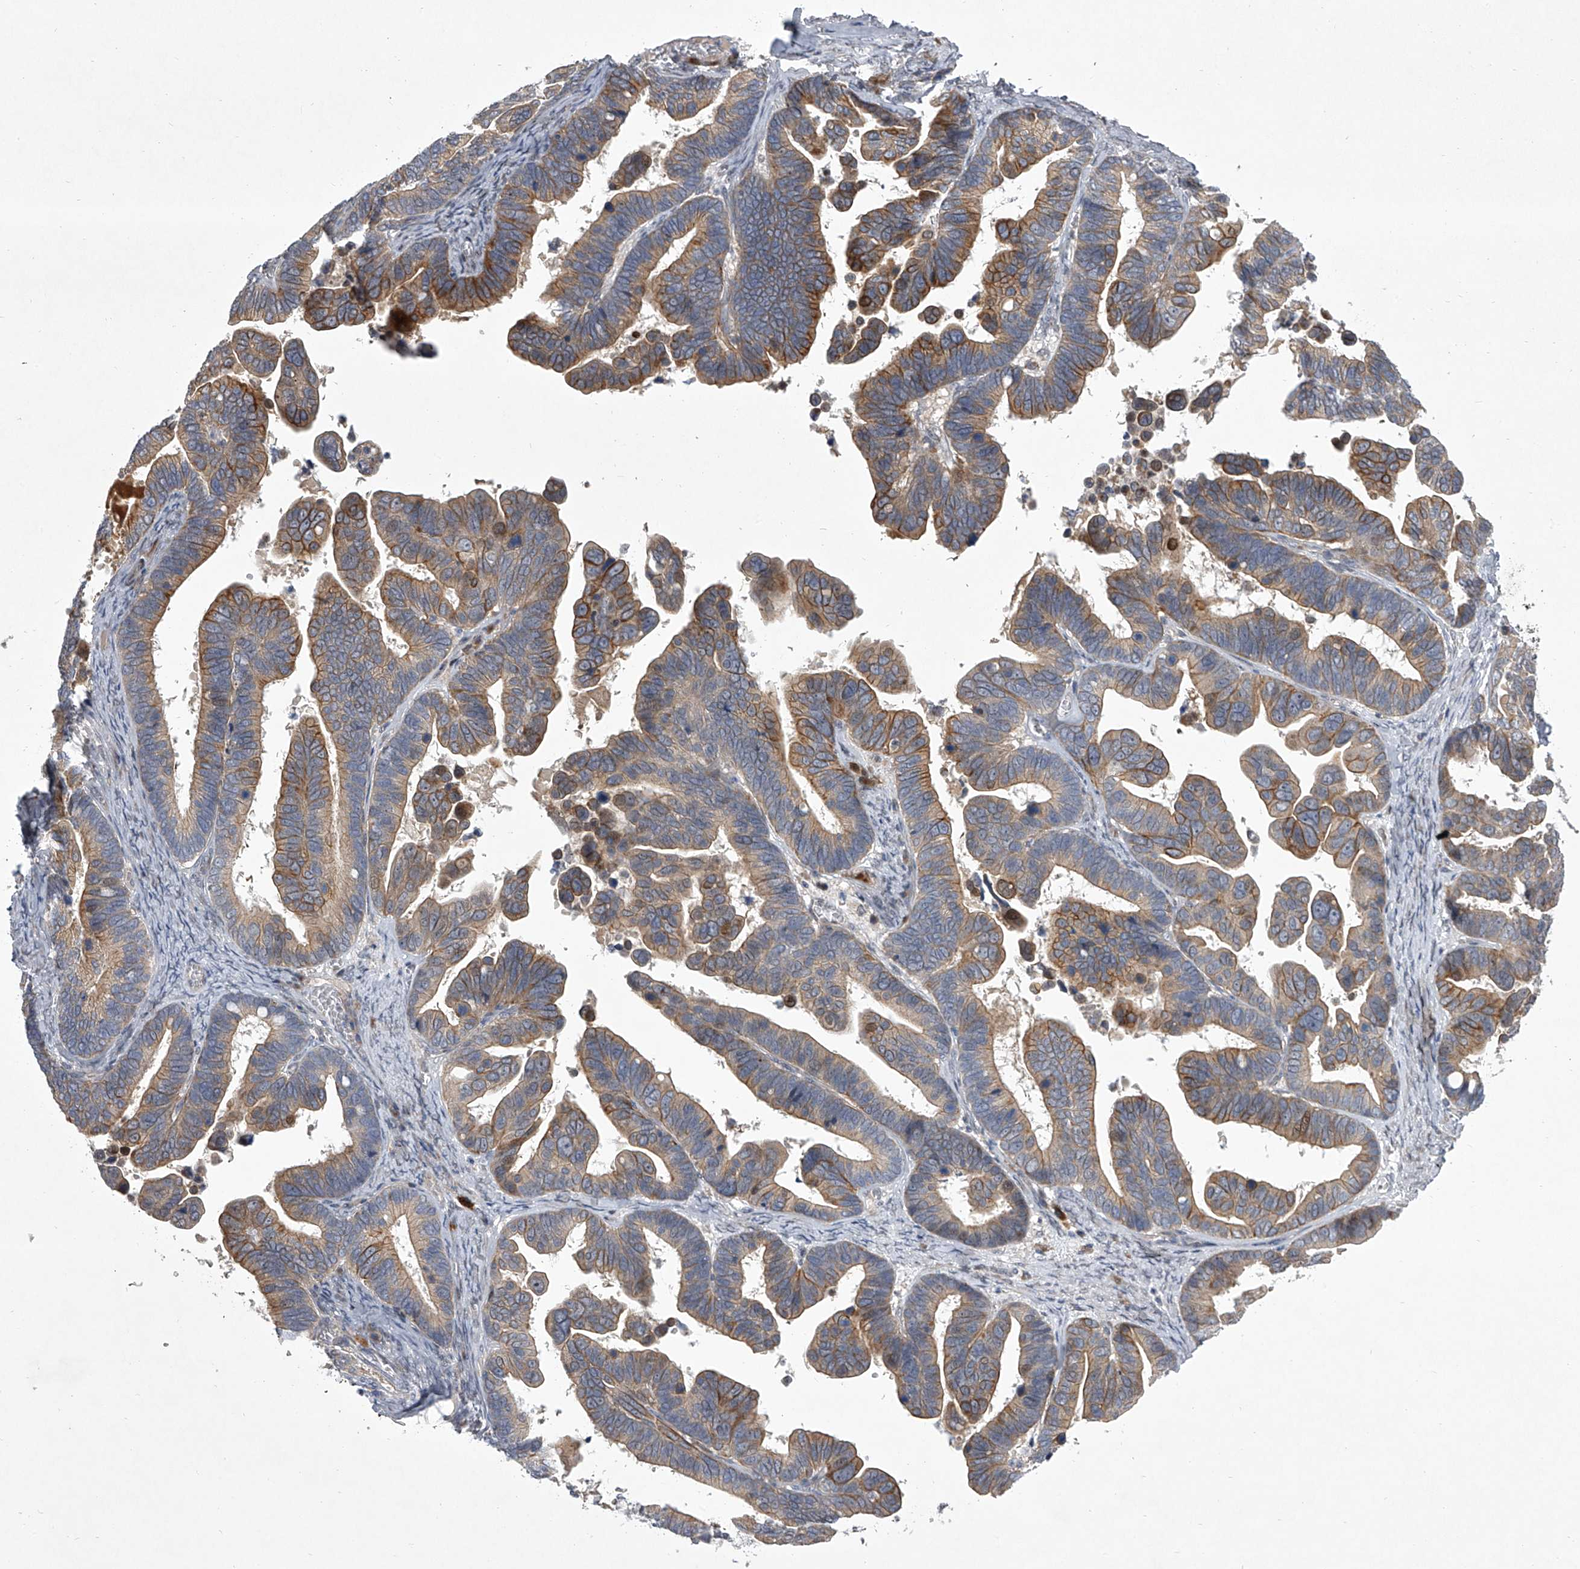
{"staining": {"intensity": "moderate", "quantity": ">75%", "location": "cytoplasmic/membranous"}, "tissue": "ovarian cancer", "cell_type": "Tumor cells", "image_type": "cancer", "snomed": [{"axis": "morphology", "description": "Cystadenocarcinoma, serous, NOS"}, {"axis": "topography", "description": "Ovary"}], "caption": "High-magnification brightfield microscopy of ovarian serous cystadenocarcinoma stained with DAB (brown) and counterstained with hematoxylin (blue). tumor cells exhibit moderate cytoplasmic/membranous expression is appreciated in about>75% of cells.", "gene": "HEATR6", "patient": {"sex": "female", "age": 56}}